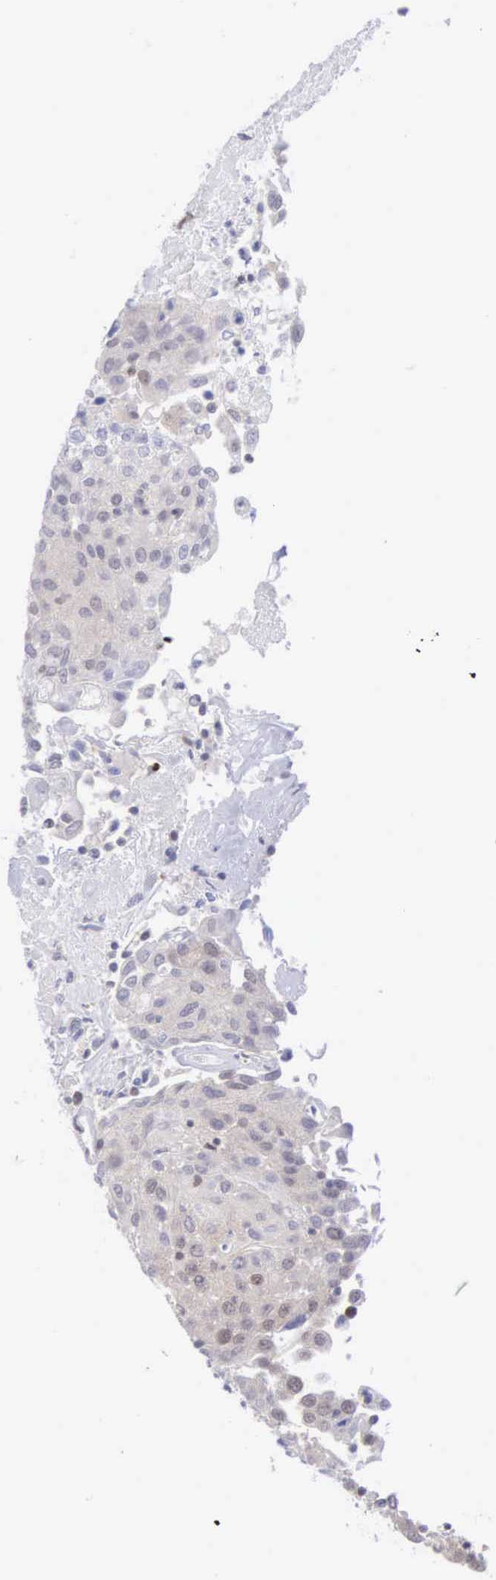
{"staining": {"intensity": "weak", "quantity": "<25%", "location": "cytoplasmic/membranous,nuclear"}, "tissue": "urothelial cancer", "cell_type": "Tumor cells", "image_type": "cancer", "snomed": [{"axis": "morphology", "description": "Urothelial carcinoma, High grade"}, {"axis": "topography", "description": "Urinary bladder"}], "caption": "Image shows no significant protein expression in tumor cells of high-grade urothelial carcinoma. The staining was performed using DAB to visualize the protein expression in brown, while the nuclei were stained in blue with hematoxylin (Magnification: 20x).", "gene": "CCDC117", "patient": {"sex": "female", "age": 85}}